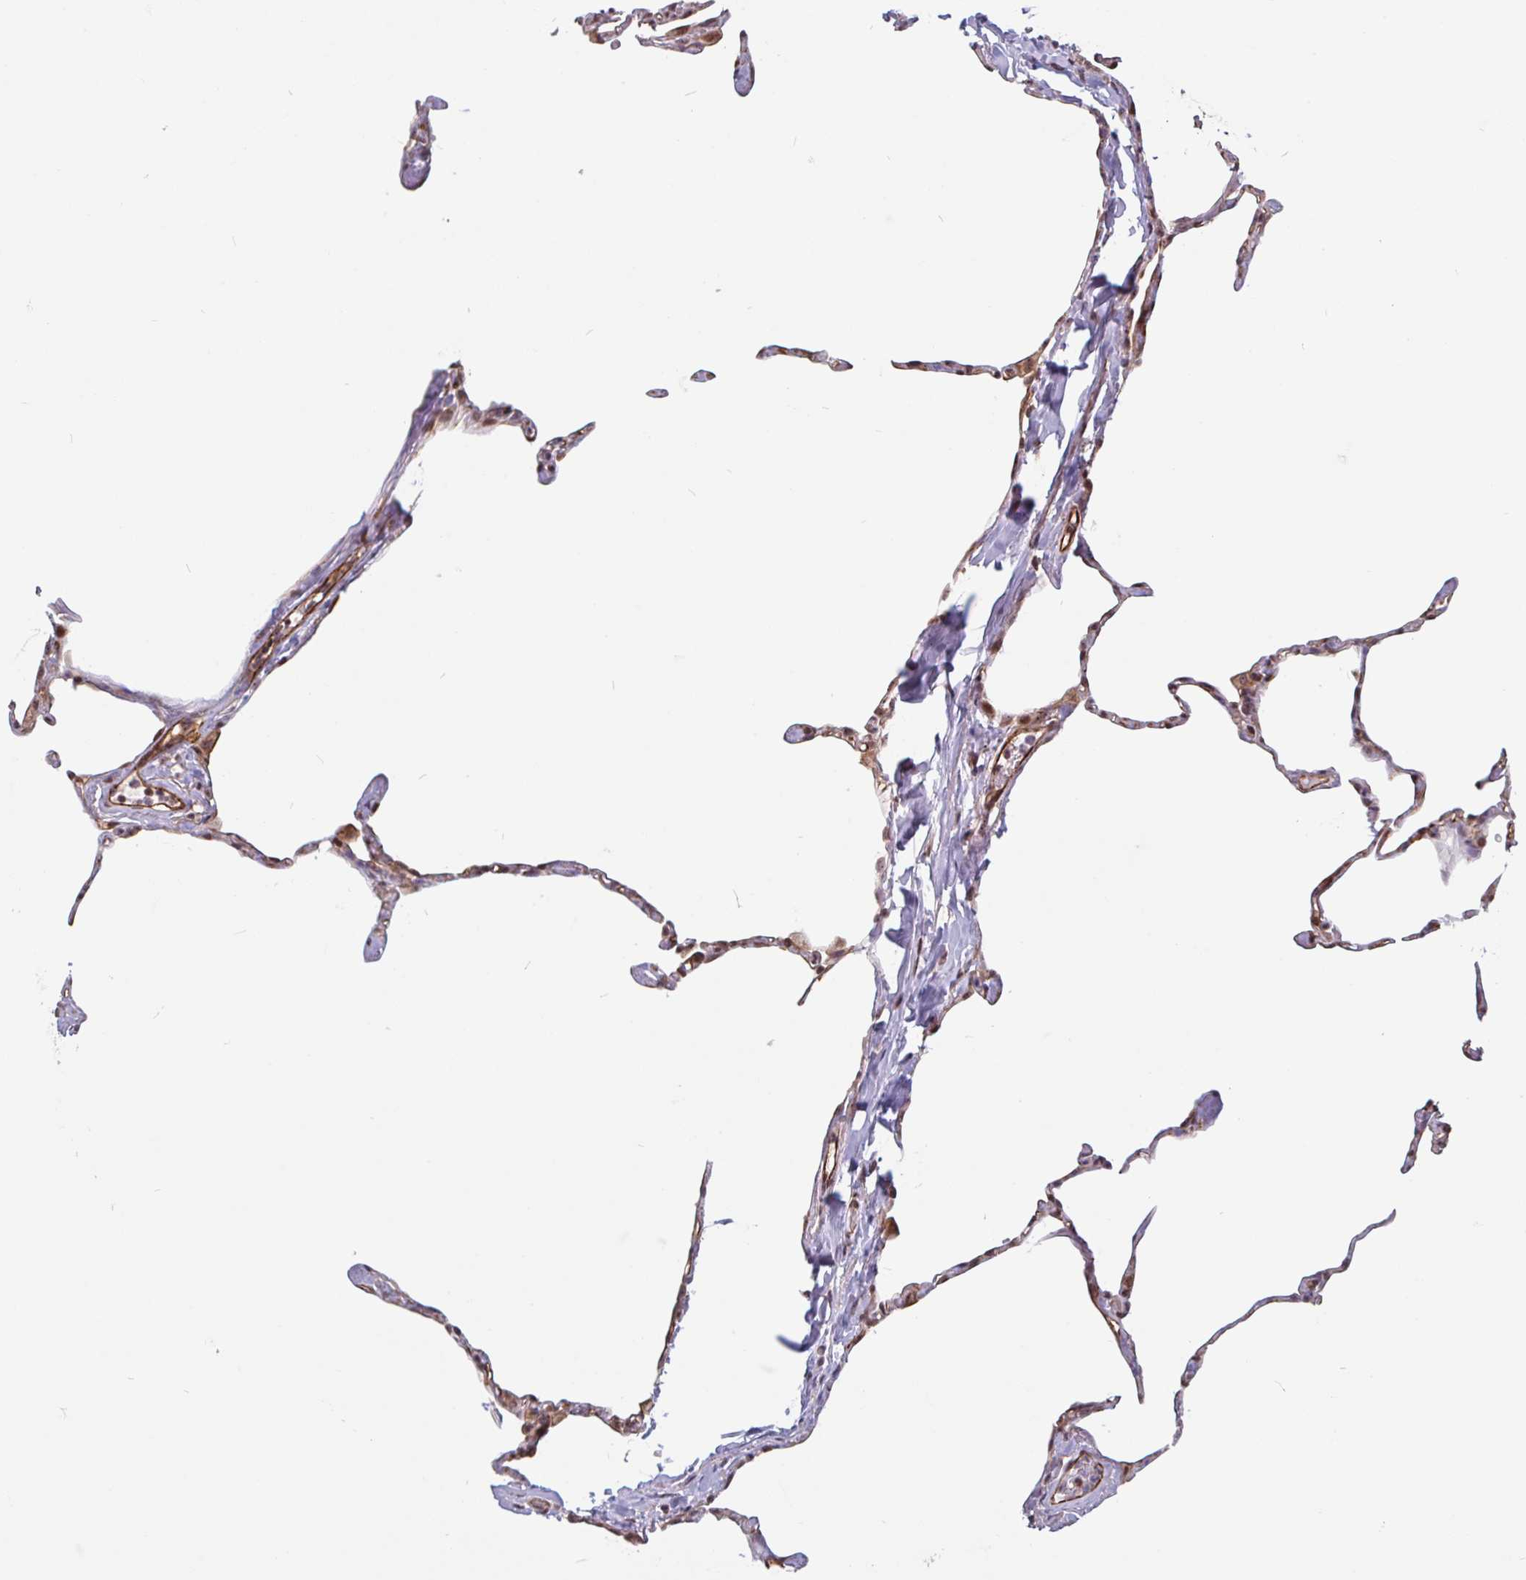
{"staining": {"intensity": "moderate", "quantity": "25%-75%", "location": "nuclear"}, "tissue": "lung", "cell_type": "Alveolar cells", "image_type": "normal", "snomed": [{"axis": "morphology", "description": "Normal tissue, NOS"}, {"axis": "topography", "description": "Lung"}], "caption": "About 25%-75% of alveolar cells in normal human lung show moderate nuclear protein positivity as visualized by brown immunohistochemical staining.", "gene": "ZNF689", "patient": {"sex": "male", "age": 65}}